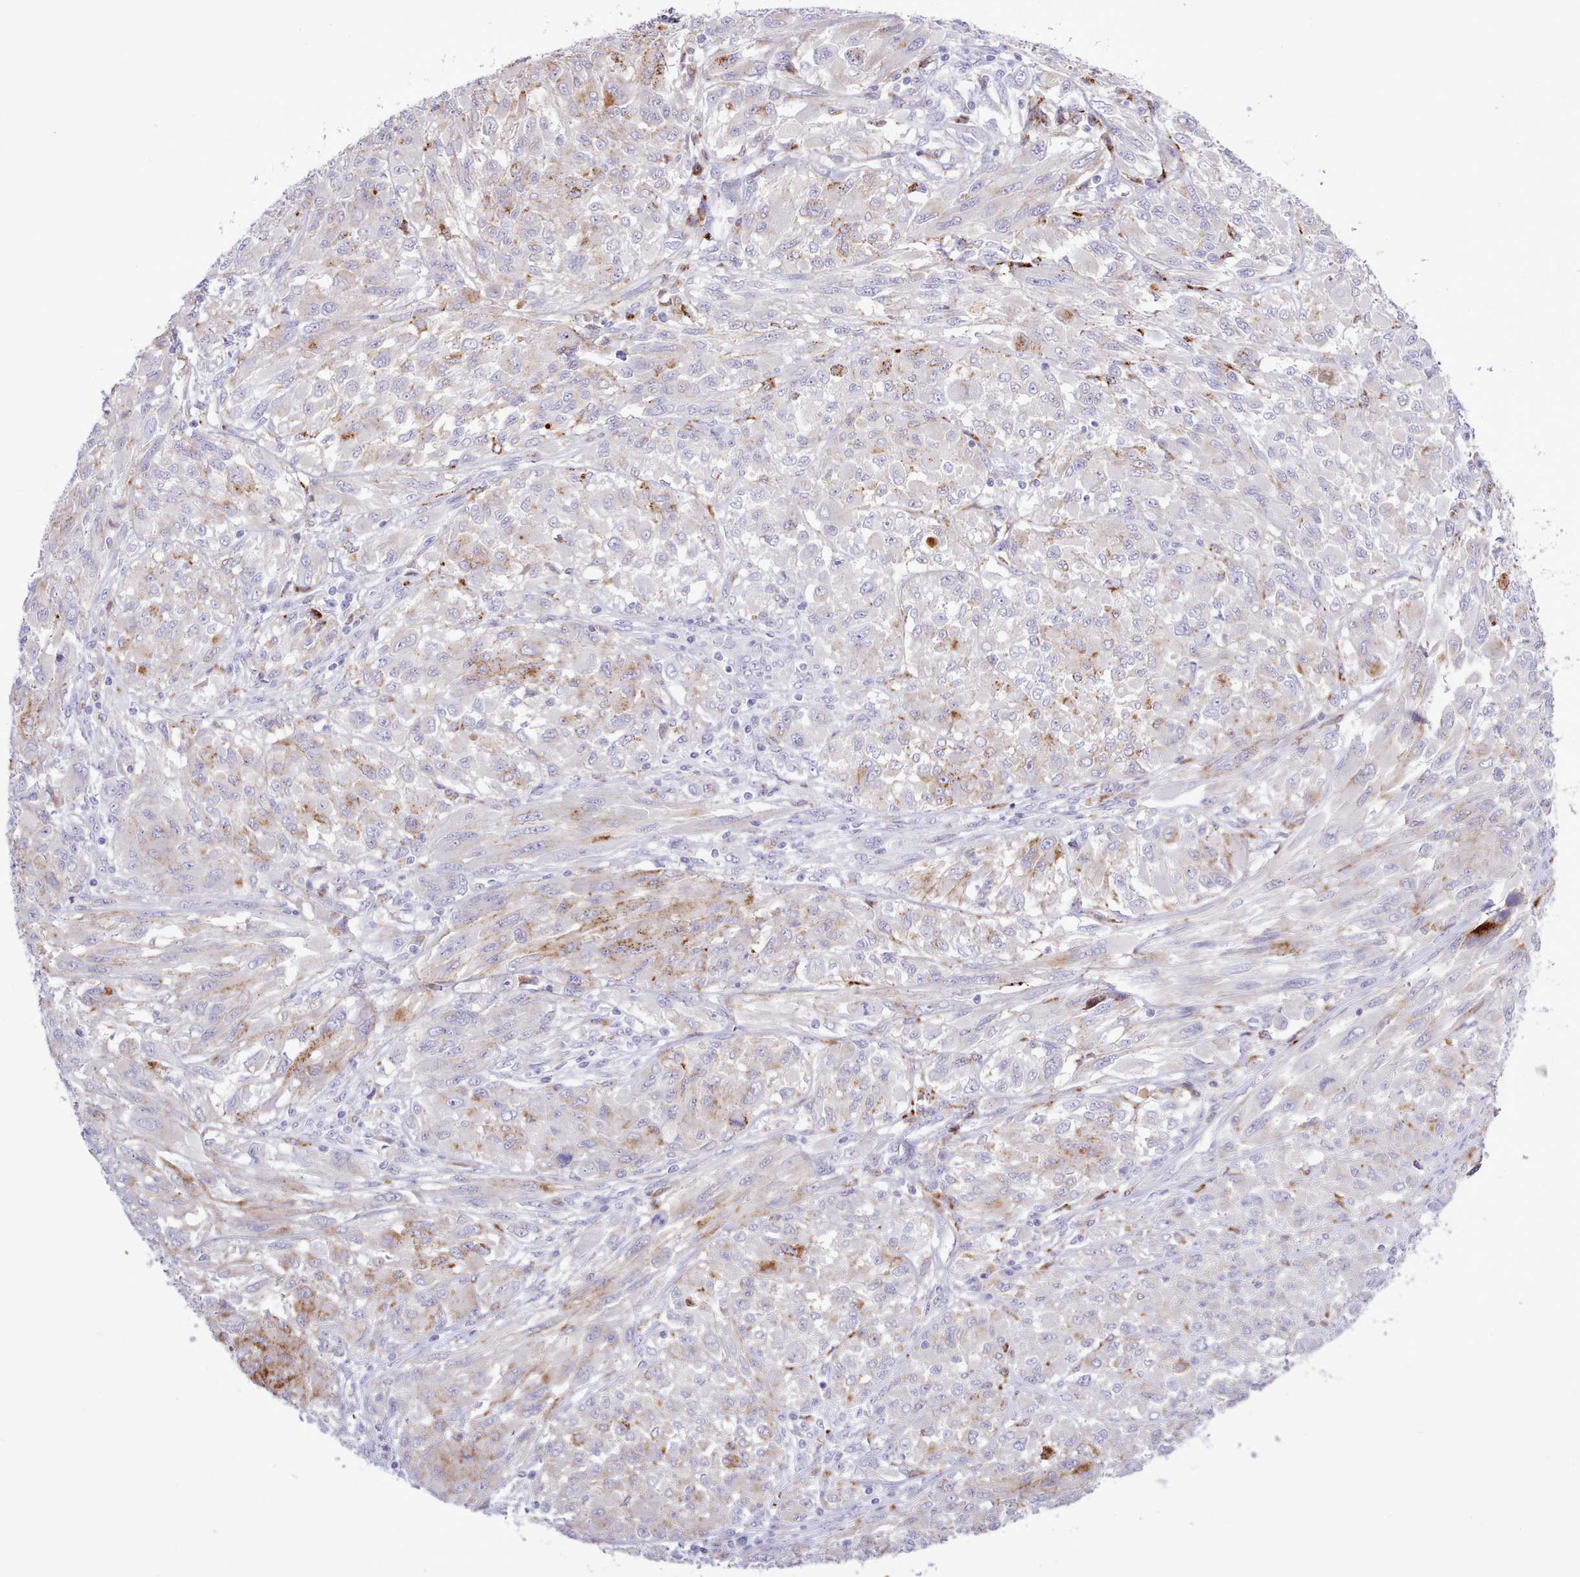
{"staining": {"intensity": "moderate", "quantity": "<25%", "location": "cytoplasmic/membranous"}, "tissue": "melanoma", "cell_type": "Tumor cells", "image_type": "cancer", "snomed": [{"axis": "morphology", "description": "Malignant melanoma, NOS"}, {"axis": "topography", "description": "Skin"}], "caption": "High-magnification brightfield microscopy of melanoma stained with DAB (3,3'-diaminobenzidine) (brown) and counterstained with hematoxylin (blue). tumor cells exhibit moderate cytoplasmic/membranous positivity is present in about<25% of cells. (Stains: DAB (3,3'-diaminobenzidine) in brown, nuclei in blue, Microscopy: brightfield microscopy at high magnification).", "gene": "SRD5A1", "patient": {"sex": "female", "age": 91}}